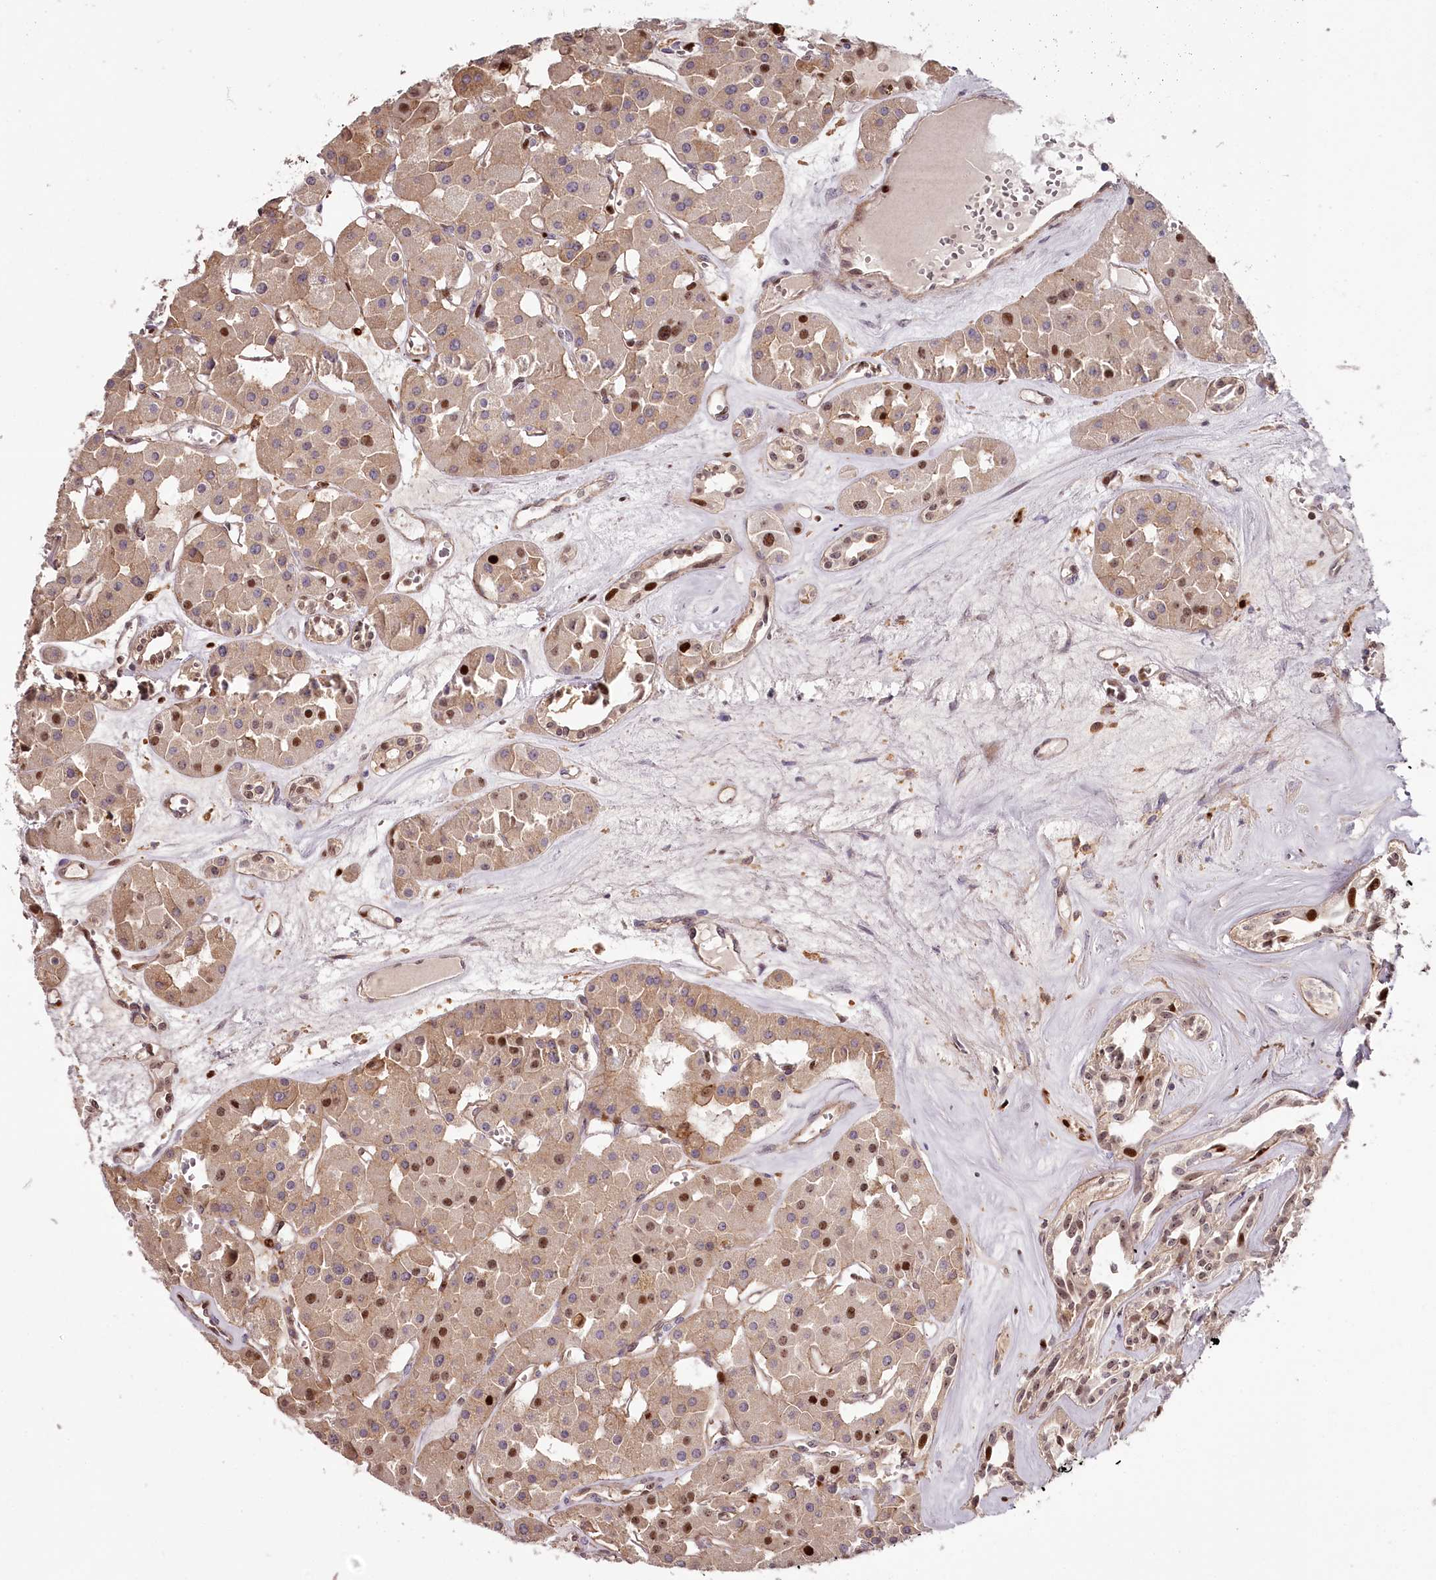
{"staining": {"intensity": "strong", "quantity": "25%-75%", "location": "nuclear"}, "tissue": "renal cancer", "cell_type": "Tumor cells", "image_type": "cancer", "snomed": [{"axis": "morphology", "description": "Carcinoma, NOS"}, {"axis": "topography", "description": "Kidney"}], "caption": "Tumor cells reveal strong nuclear expression in approximately 25%-75% of cells in renal cancer (carcinoma).", "gene": "KIF14", "patient": {"sex": "female", "age": 75}}